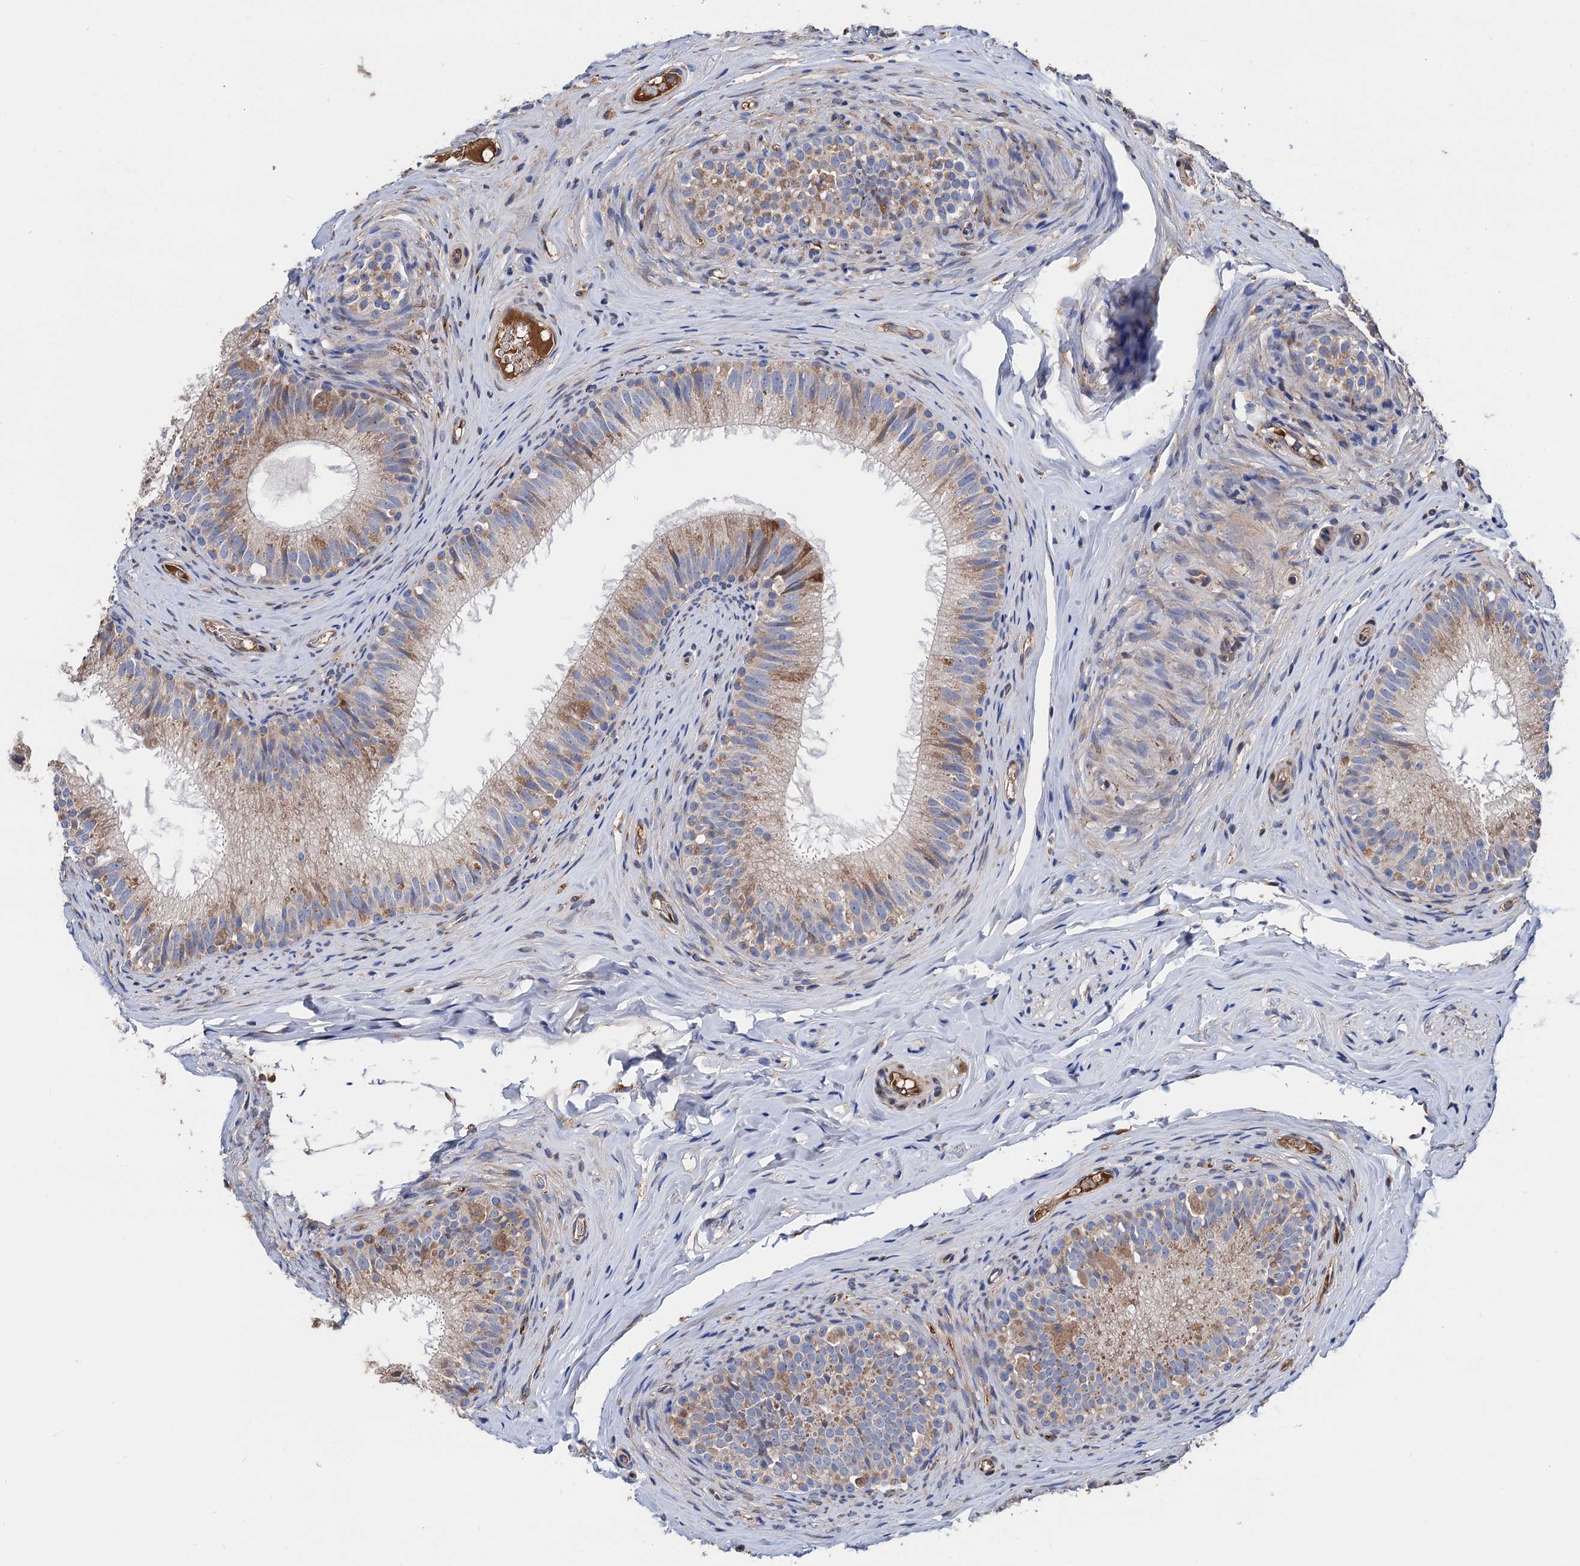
{"staining": {"intensity": "weak", "quantity": ">75%", "location": "cytoplasmic/membranous"}, "tissue": "epididymis", "cell_type": "Glandular cells", "image_type": "normal", "snomed": [{"axis": "morphology", "description": "Normal tissue, NOS"}, {"axis": "topography", "description": "Epididymis"}], "caption": "Weak cytoplasmic/membranous staining for a protein is seen in about >75% of glandular cells of unremarkable epididymis using immunohistochemistry (IHC).", "gene": "CNNM1", "patient": {"sex": "male", "age": 34}}